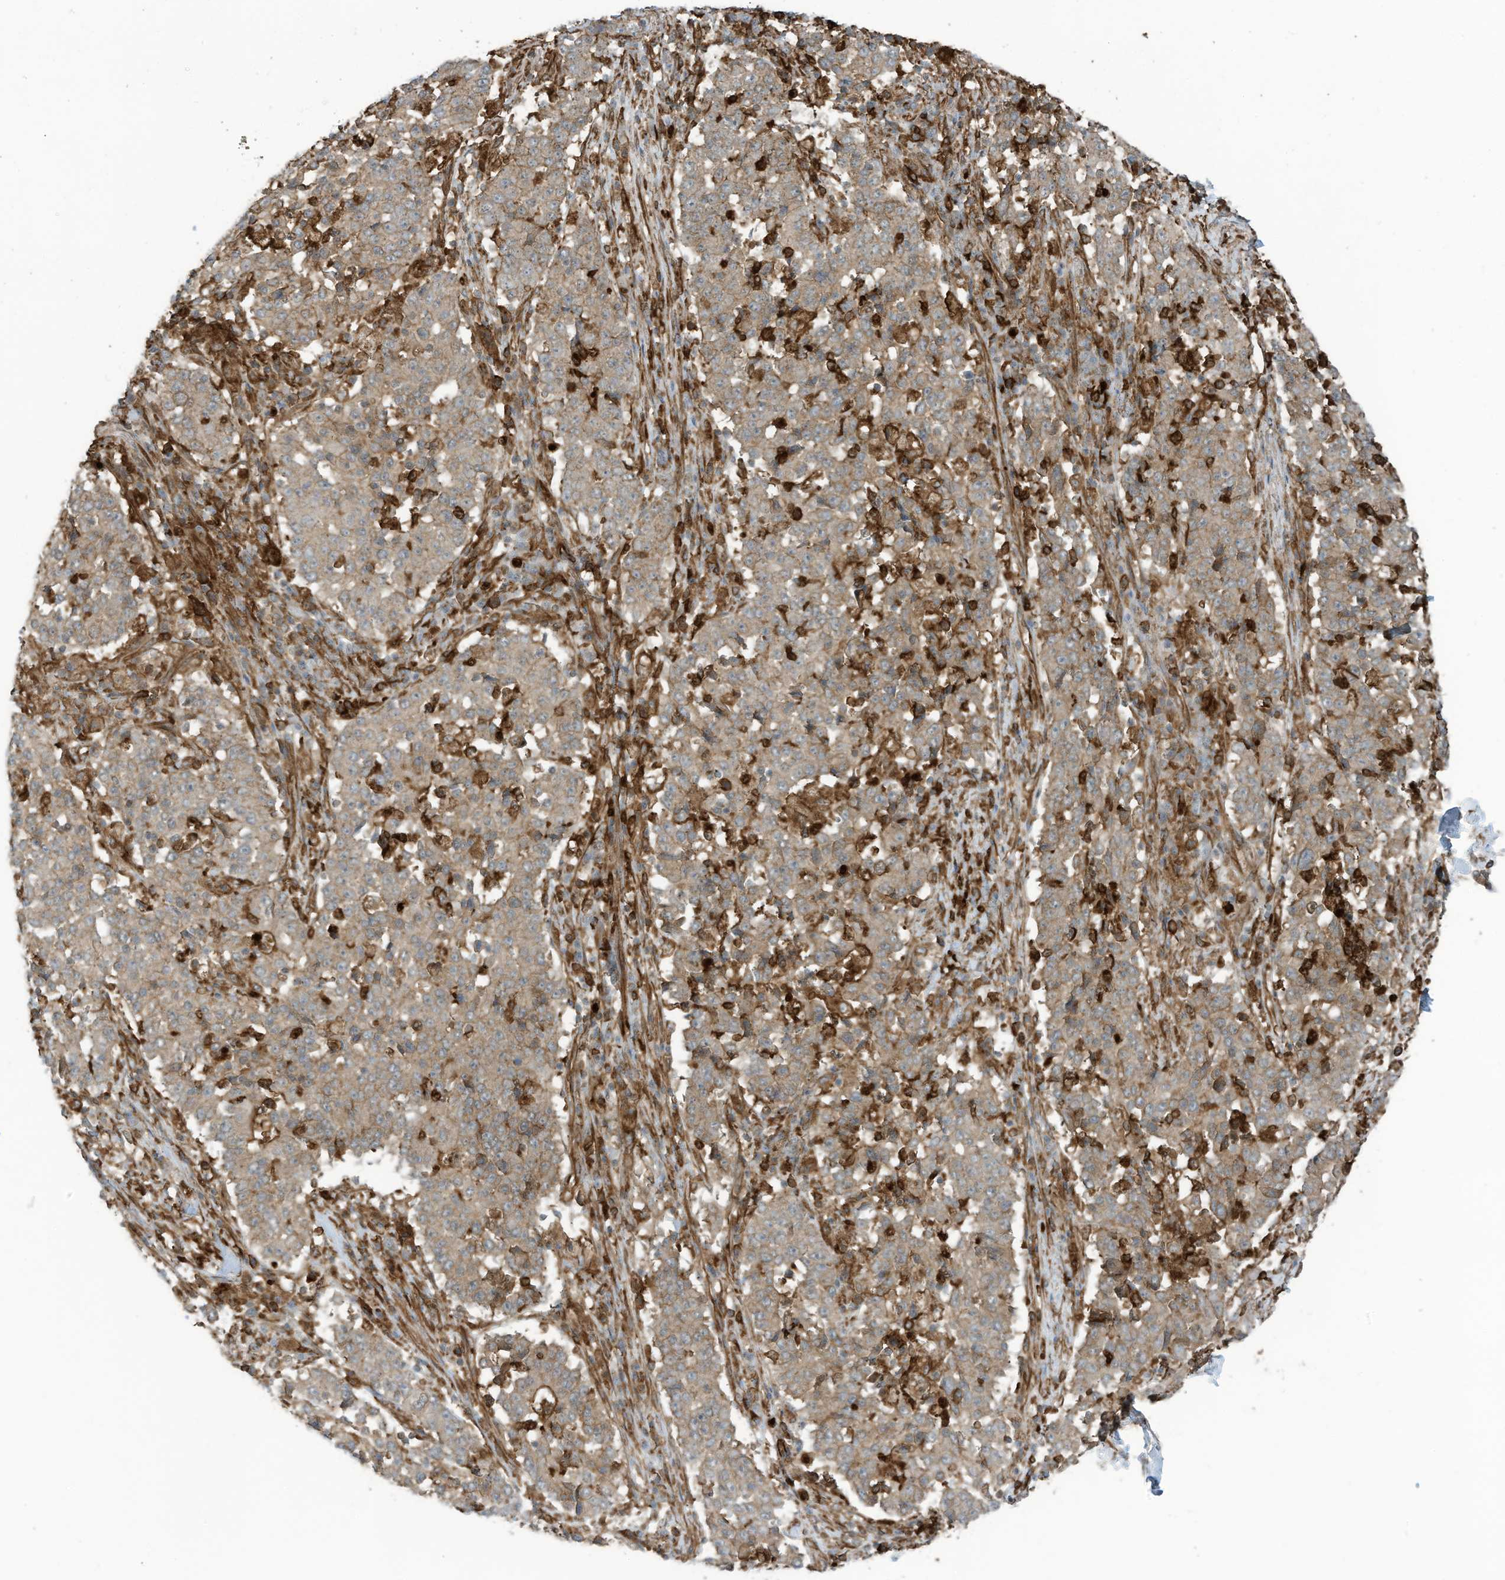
{"staining": {"intensity": "moderate", "quantity": "25%-75%", "location": "cytoplasmic/membranous"}, "tissue": "stomach cancer", "cell_type": "Tumor cells", "image_type": "cancer", "snomed": [{"axis": "morphology", "description": "Adenocarcinoma, NOS"}, {"axis": "topography", "description": "Stomach"}], "caption": "Stomach cancer tissue shows moderate cytoplasmic/membranous expression in approximately 25%-75% of tumor cells The protein is shown in brown color, while the nuclei are stained blue.", "gene": "SLC9A2", "patient": {"sex": "male", "age": 59}}